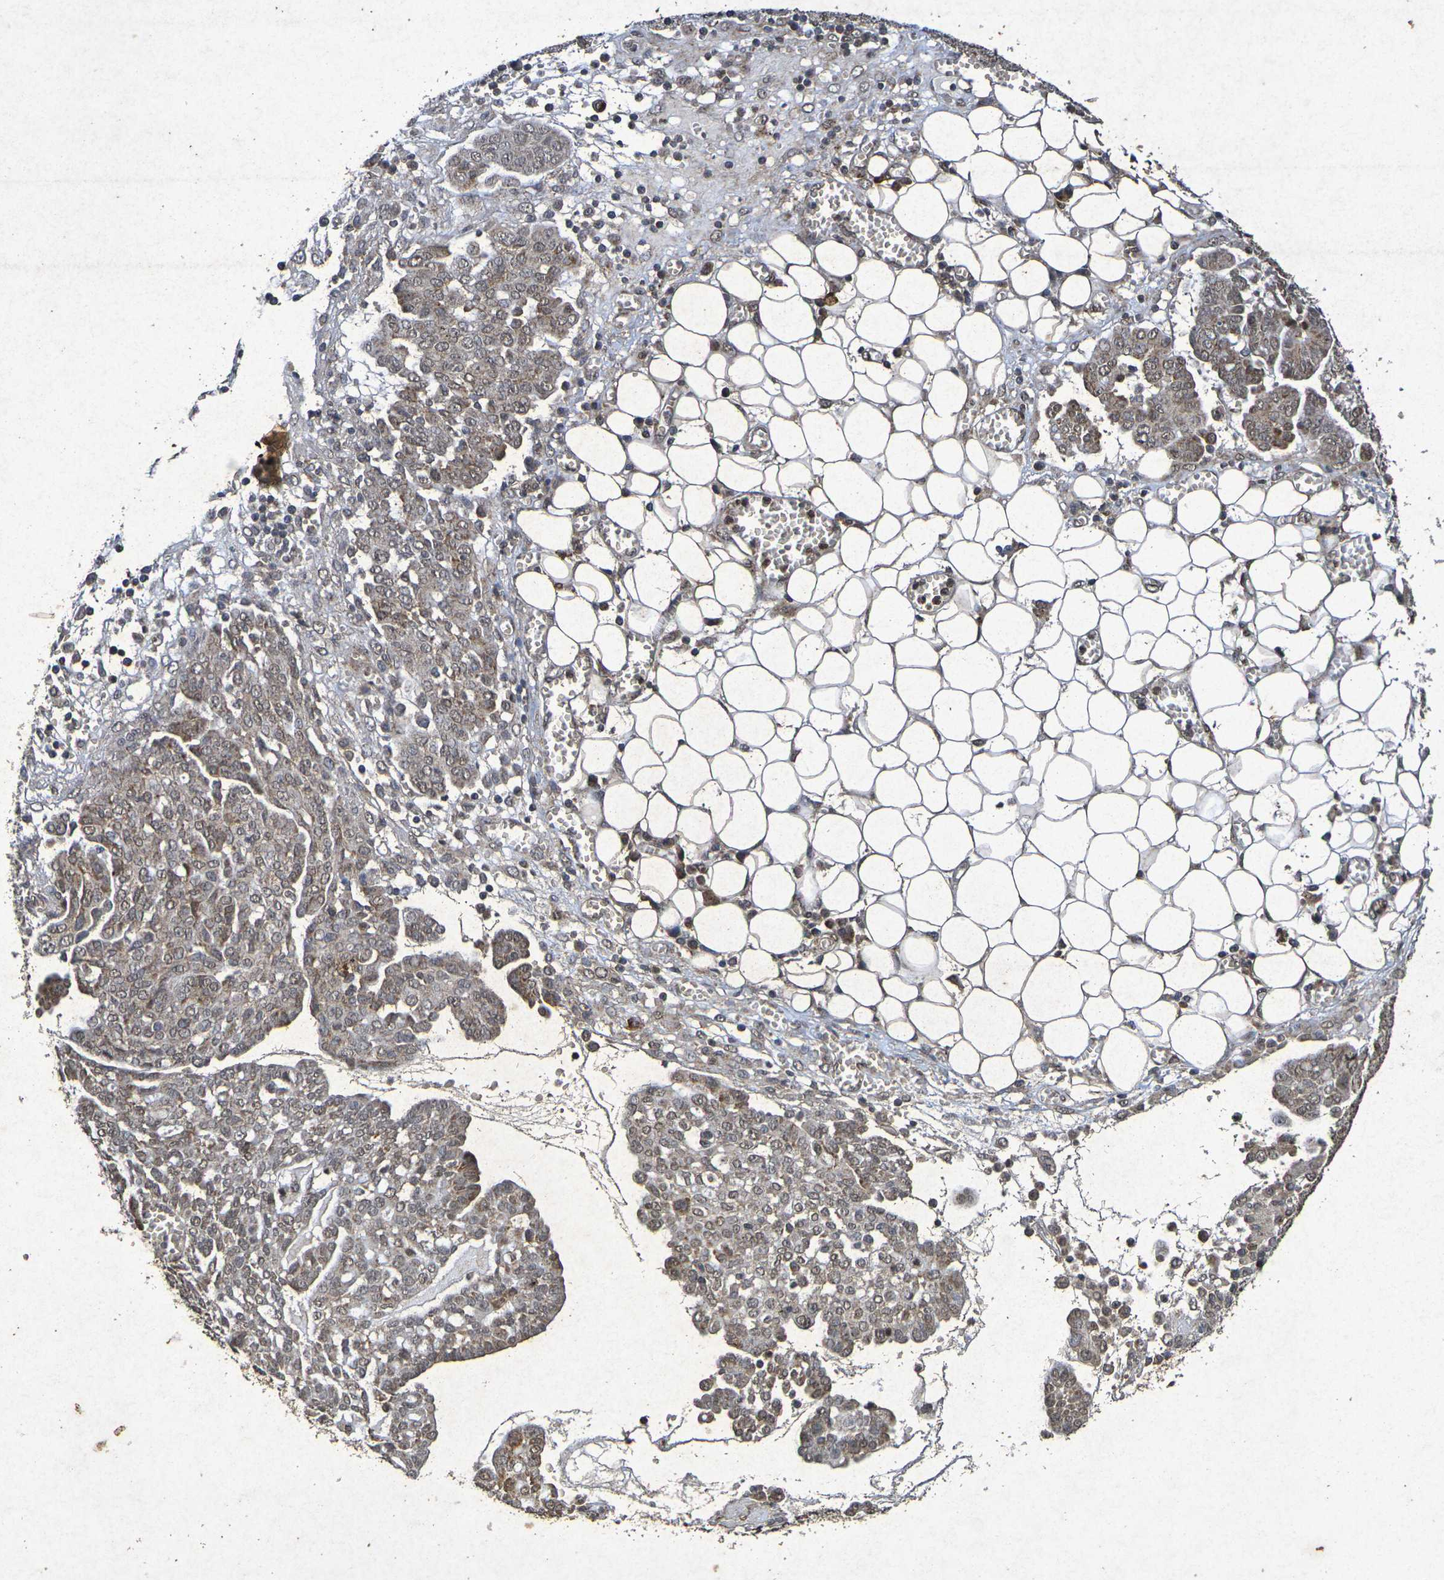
{"staining": {"intensity": "moderate", "quantity": "25%-75%", "location": "cytoplasmic/membranous,nuclear"}, "tissue": "ovarian cancer", "cell_type": "Tumor cells", "image_type": "cancer", "snomed": [{"axis": "morphology", "description": "Cystadenocarcinoma, serous, NOS"}, {"axis": "topography", "description": "Soft tissue"}, {"axis": "topography", "description": "Ovary"}], "caption": "Immunohistochemical staining of ovarian serous cystadenocarcinoma demonstrates moderate cytoplasmic/membranous and nuclear protein positivity in approximately 25%-75% of tumor cells.", "gene": "GUCY1A2", "patient": {"sex": "female", "age": 57}}